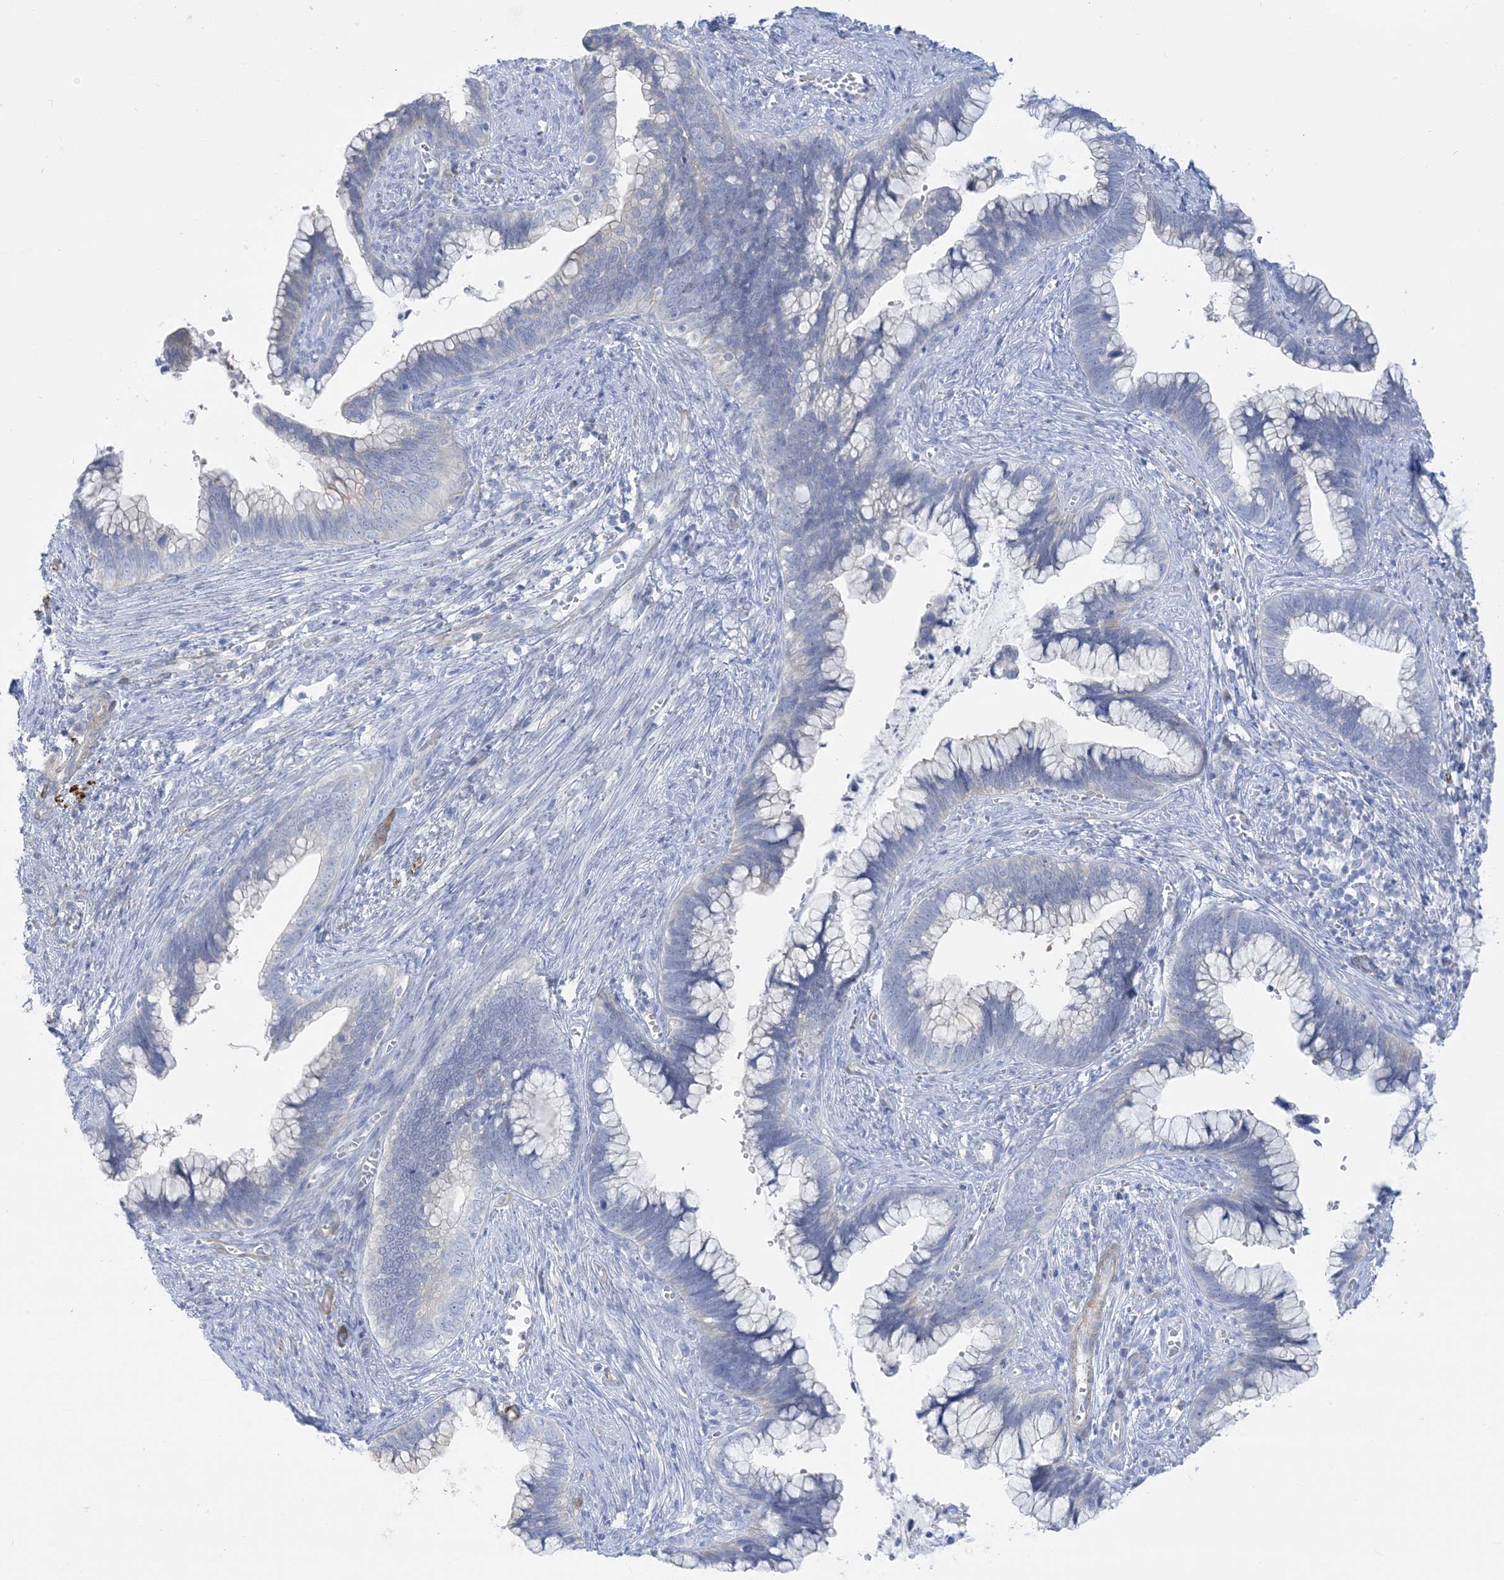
{"staining": {"intensity": "negative", "quantity": "none", "location": "none"}, "tissue": "cervical cancer", "cell_type": "Tumor cells", "image_type": "cancer", "snomed": [{"axis": "morphology", "description": "Adenocarcinoma, NOS"}, {"axis": "topography", "description": "Cervix"}], "caption": "An immunohistochemistry (IHC) micrograph of cervical cancer (adenocarcinoma) is shown. There is no staining in tumor cells of cervical cancer (adenocarcinoma).", "gene": "MARS2", "patient": {"sex": "female", "age": 44}}